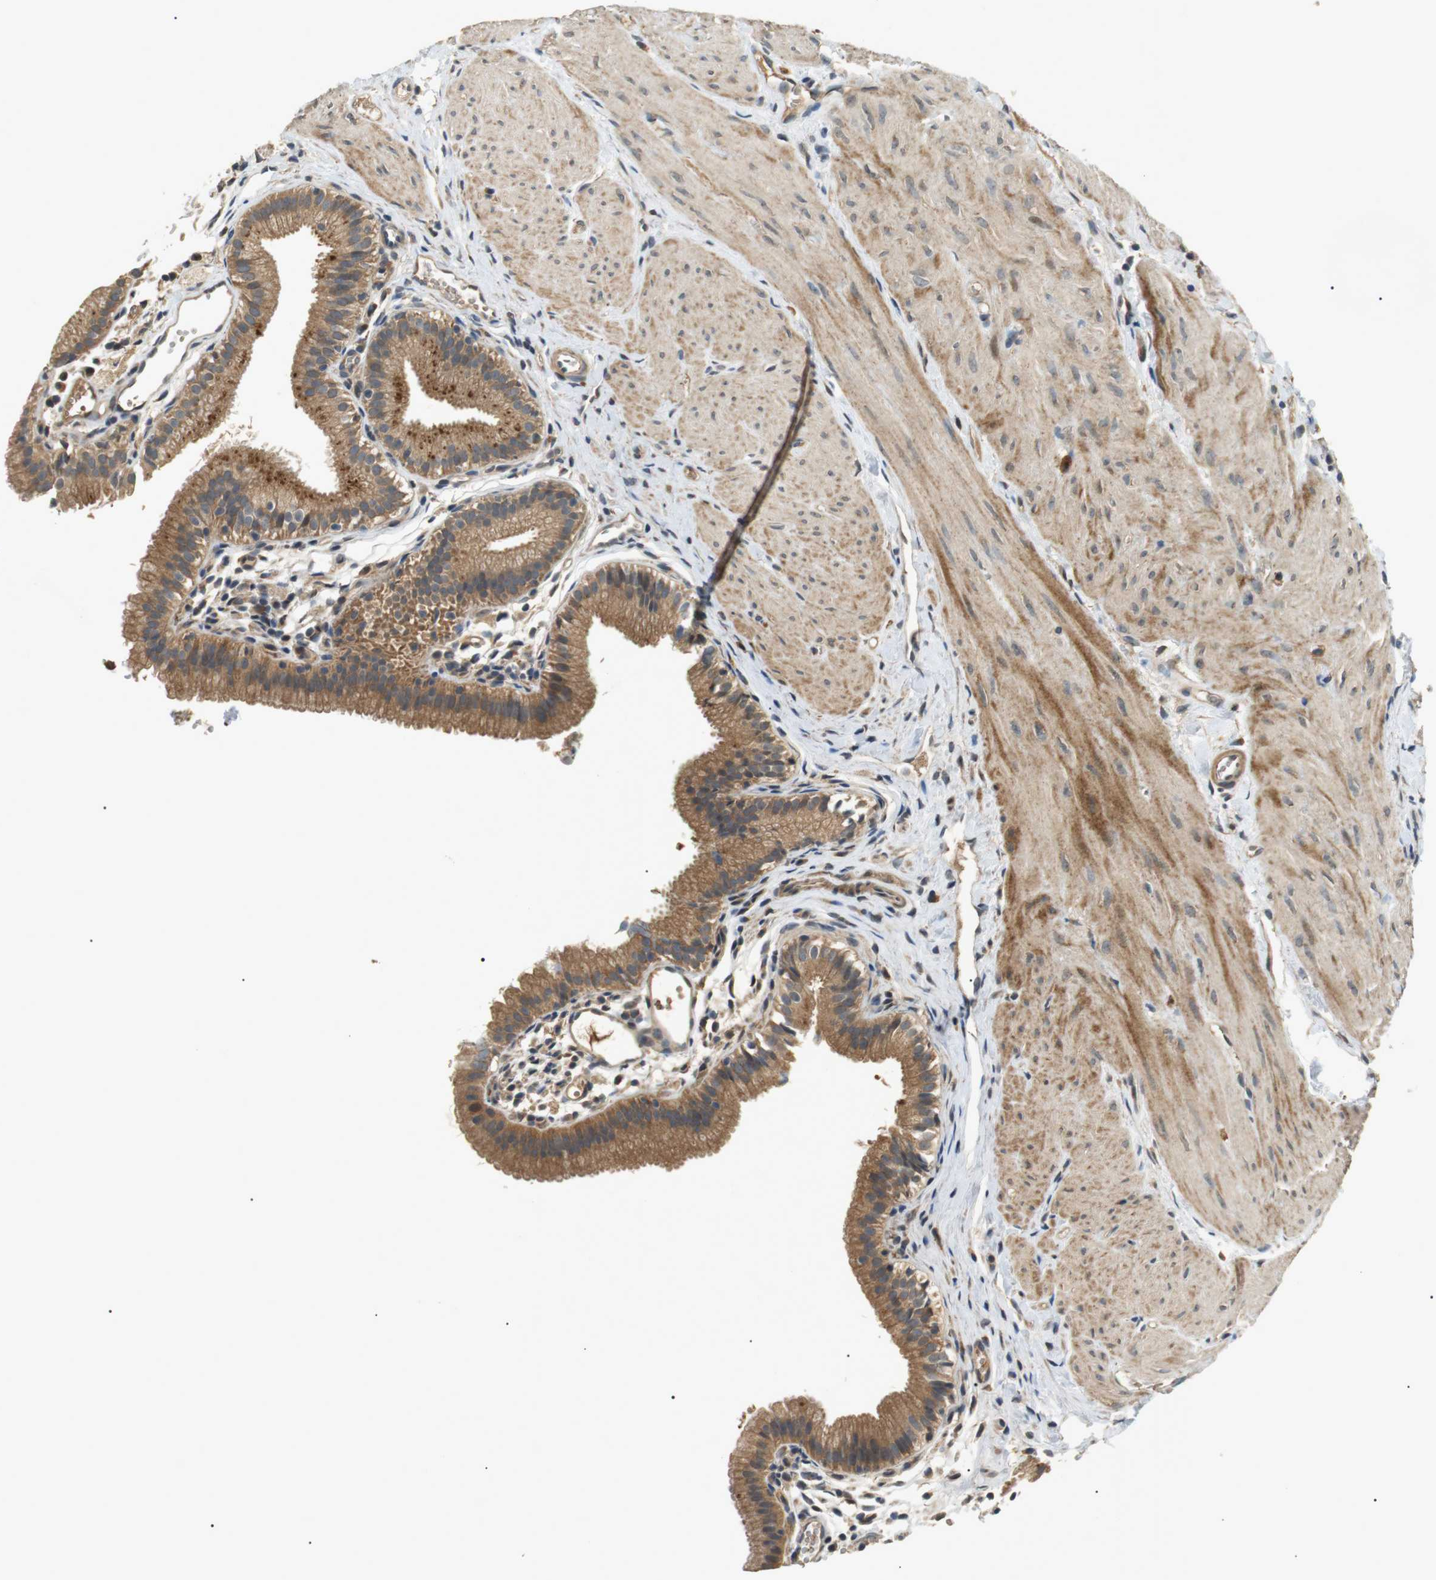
{"staining": {"intensity": "moderate", "quantity": ">75%", "location": "cytoplasmic/membranous"}, "tissue": "gallbladder", "cell_type": "Glandular cells", "image_type": "normal", "snomed": [{"axis": "morphology", "description": "Normal tissue, NOS"}, {"axis": "topography", "description": "Gallbladder"}], "caption": "Protein positivity by immunohistochemistry (IHC) demonstrates moderate cytoplasmic/membranous expression in about >75% of glandular cells in normal gallbladder. (brown staining indicates protein expression, while blue staining denotes nuclei).", "gene": "HSPA13", "patient": {"sex": "female", "age": 26}}